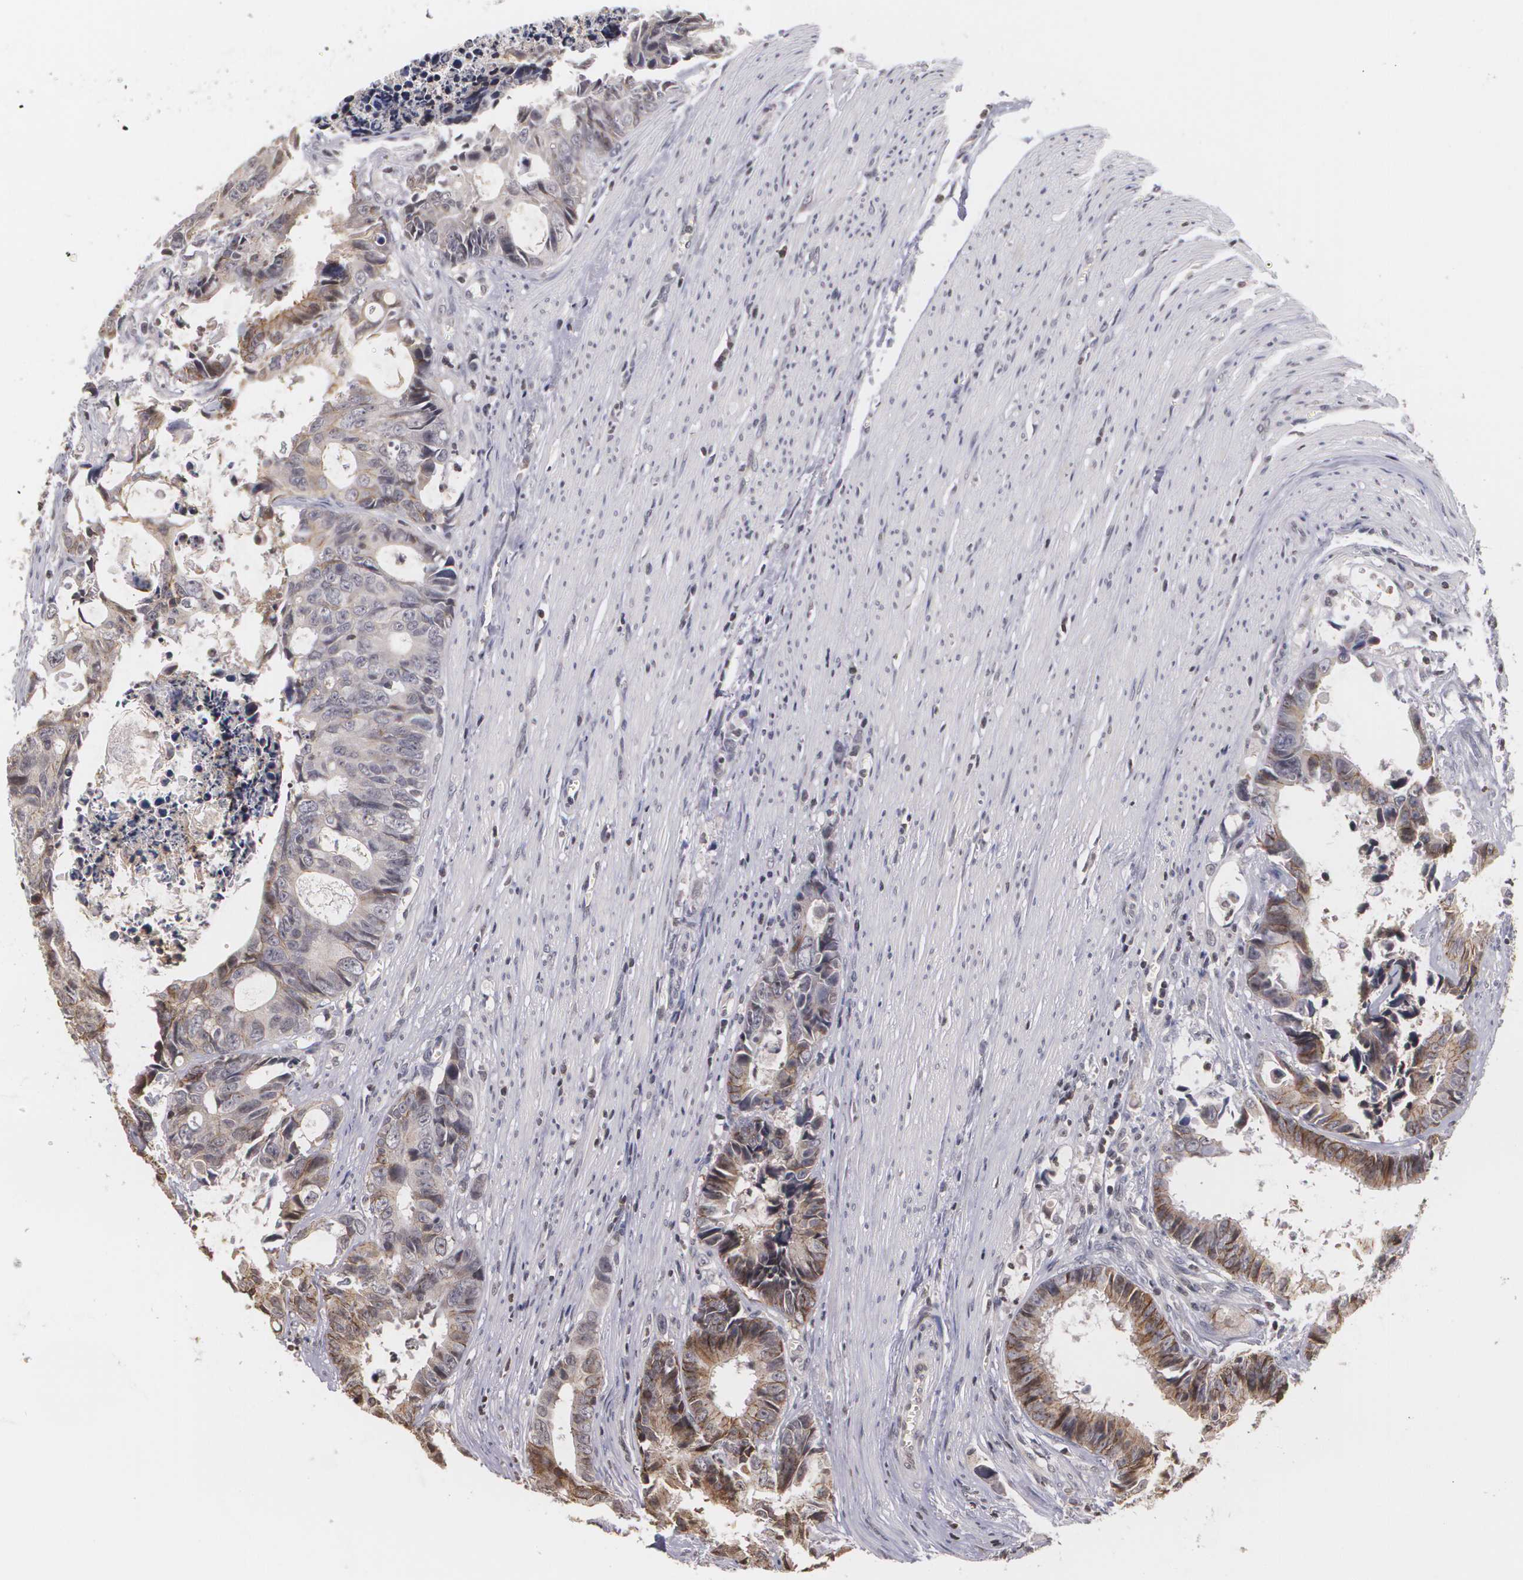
{"staining": {"intensity": "weak", "quantity": "<25%", "location": "cytoplasmic/membranous"}, "tissue": "colorectal cancer", "cell_type": "Tumor cells", "image_type": "cancer", "snomed": [{"axis": "morphology", "description": "Adenocarcinoma, NOS"}, {"axis": "topography", "description": "Rectum"}], "caption": "An IHC image of colorectal cancer (adenocarcinoma) is shown. There is no staining in tumor cells of colorectal cancer (adenocarcinoma).", "gene": "THRB", "patient": {"sex": "female", "age": 98}}